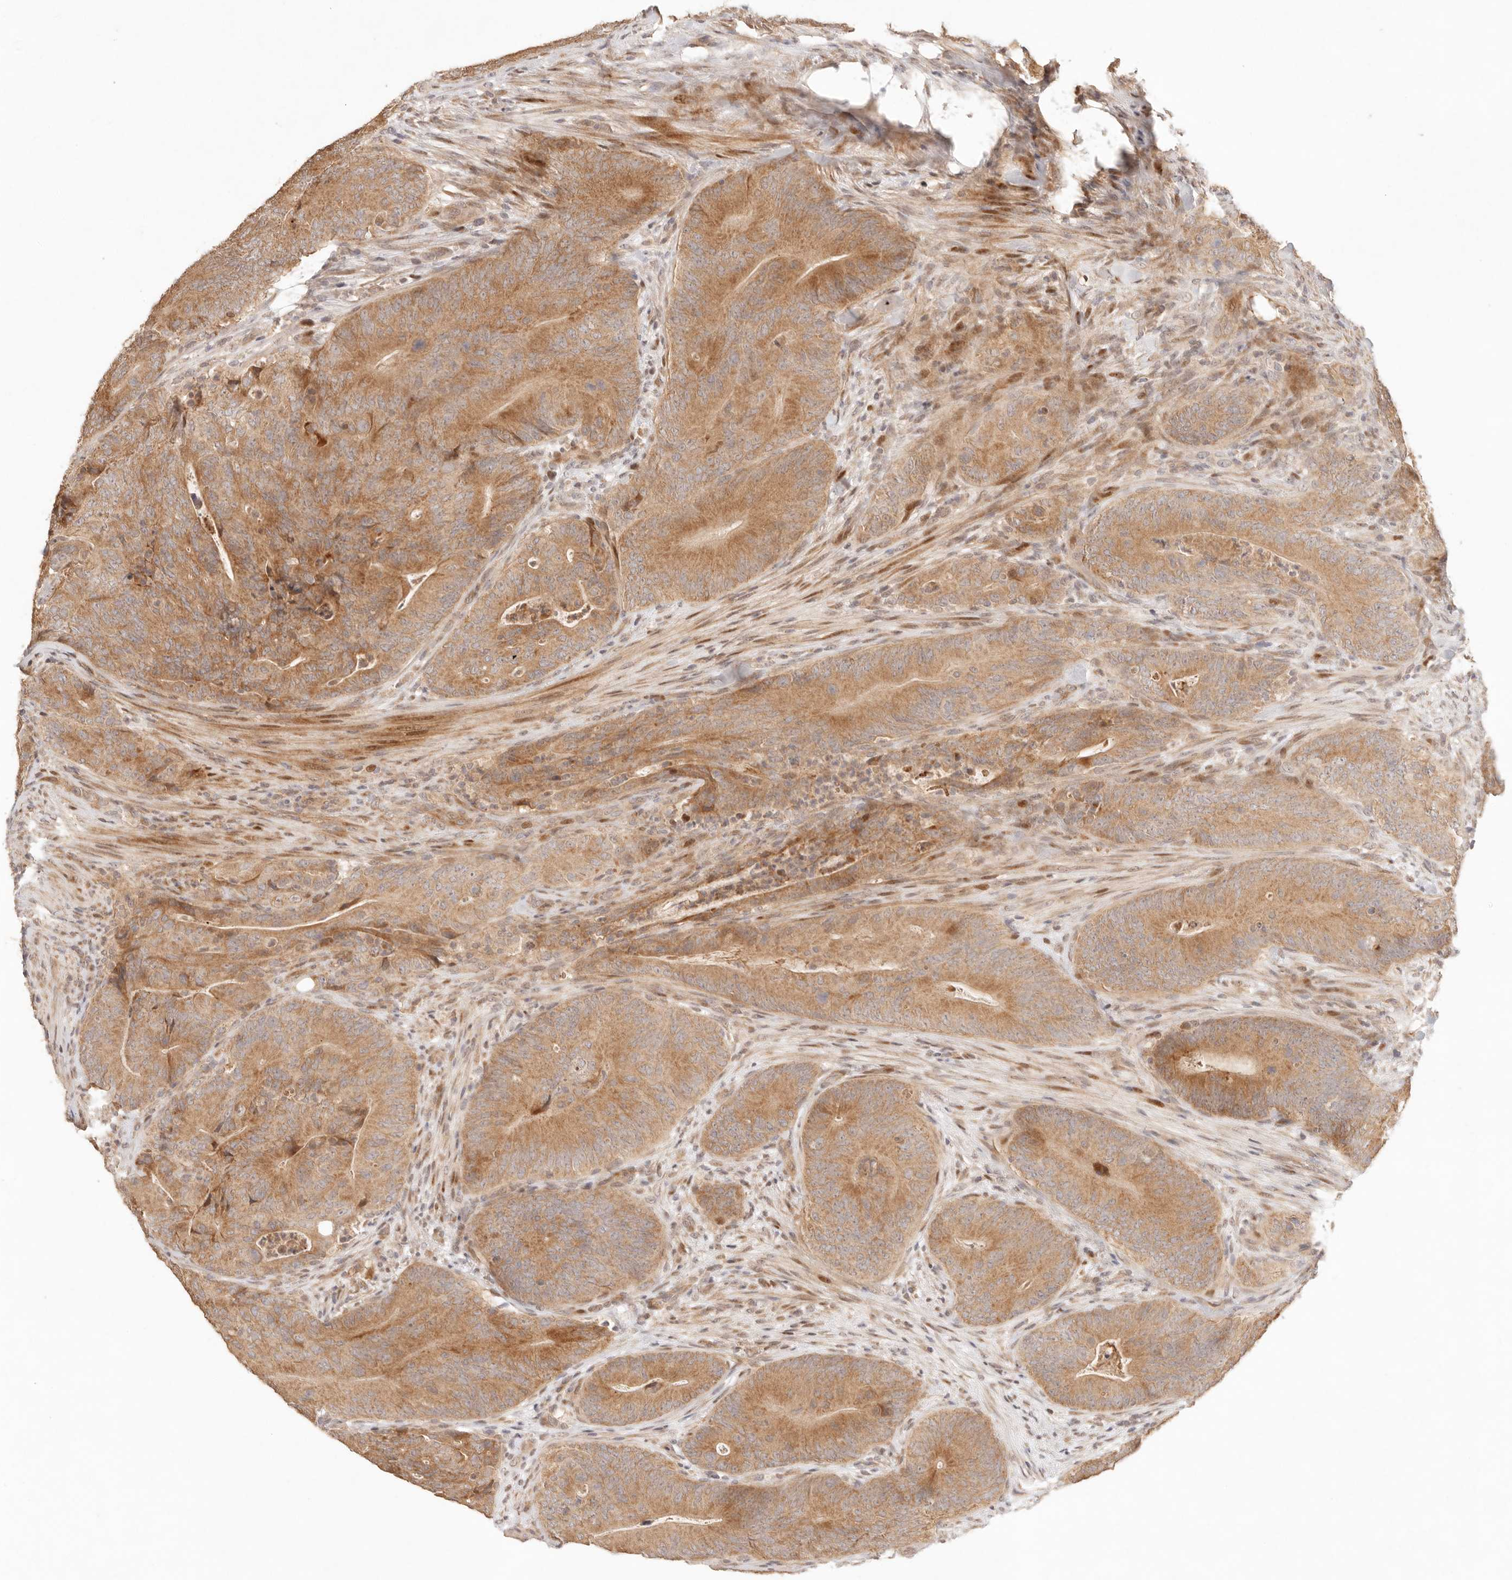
{"staining": {"intensity": "moderate", "quantity": ">75%", "location": "cytoplasmic/membranous"}, "tissue": "colorectal cancer", "cell_type": "Tumor cells", "image_type": "cancer", "snomed": [{"axis": "morphology", "description": "Normal tissue, NOS"}, {"axis": "topography", "description": "Colon"}], "caption": "The histopathology image reveals staining of colorectal cancer, revealing moderate cytoplasmic/membranous protein expression (brown color) within tumor cells.", "gene": "PHLDA3", "patient": {"sex": "female", "age": 82}}